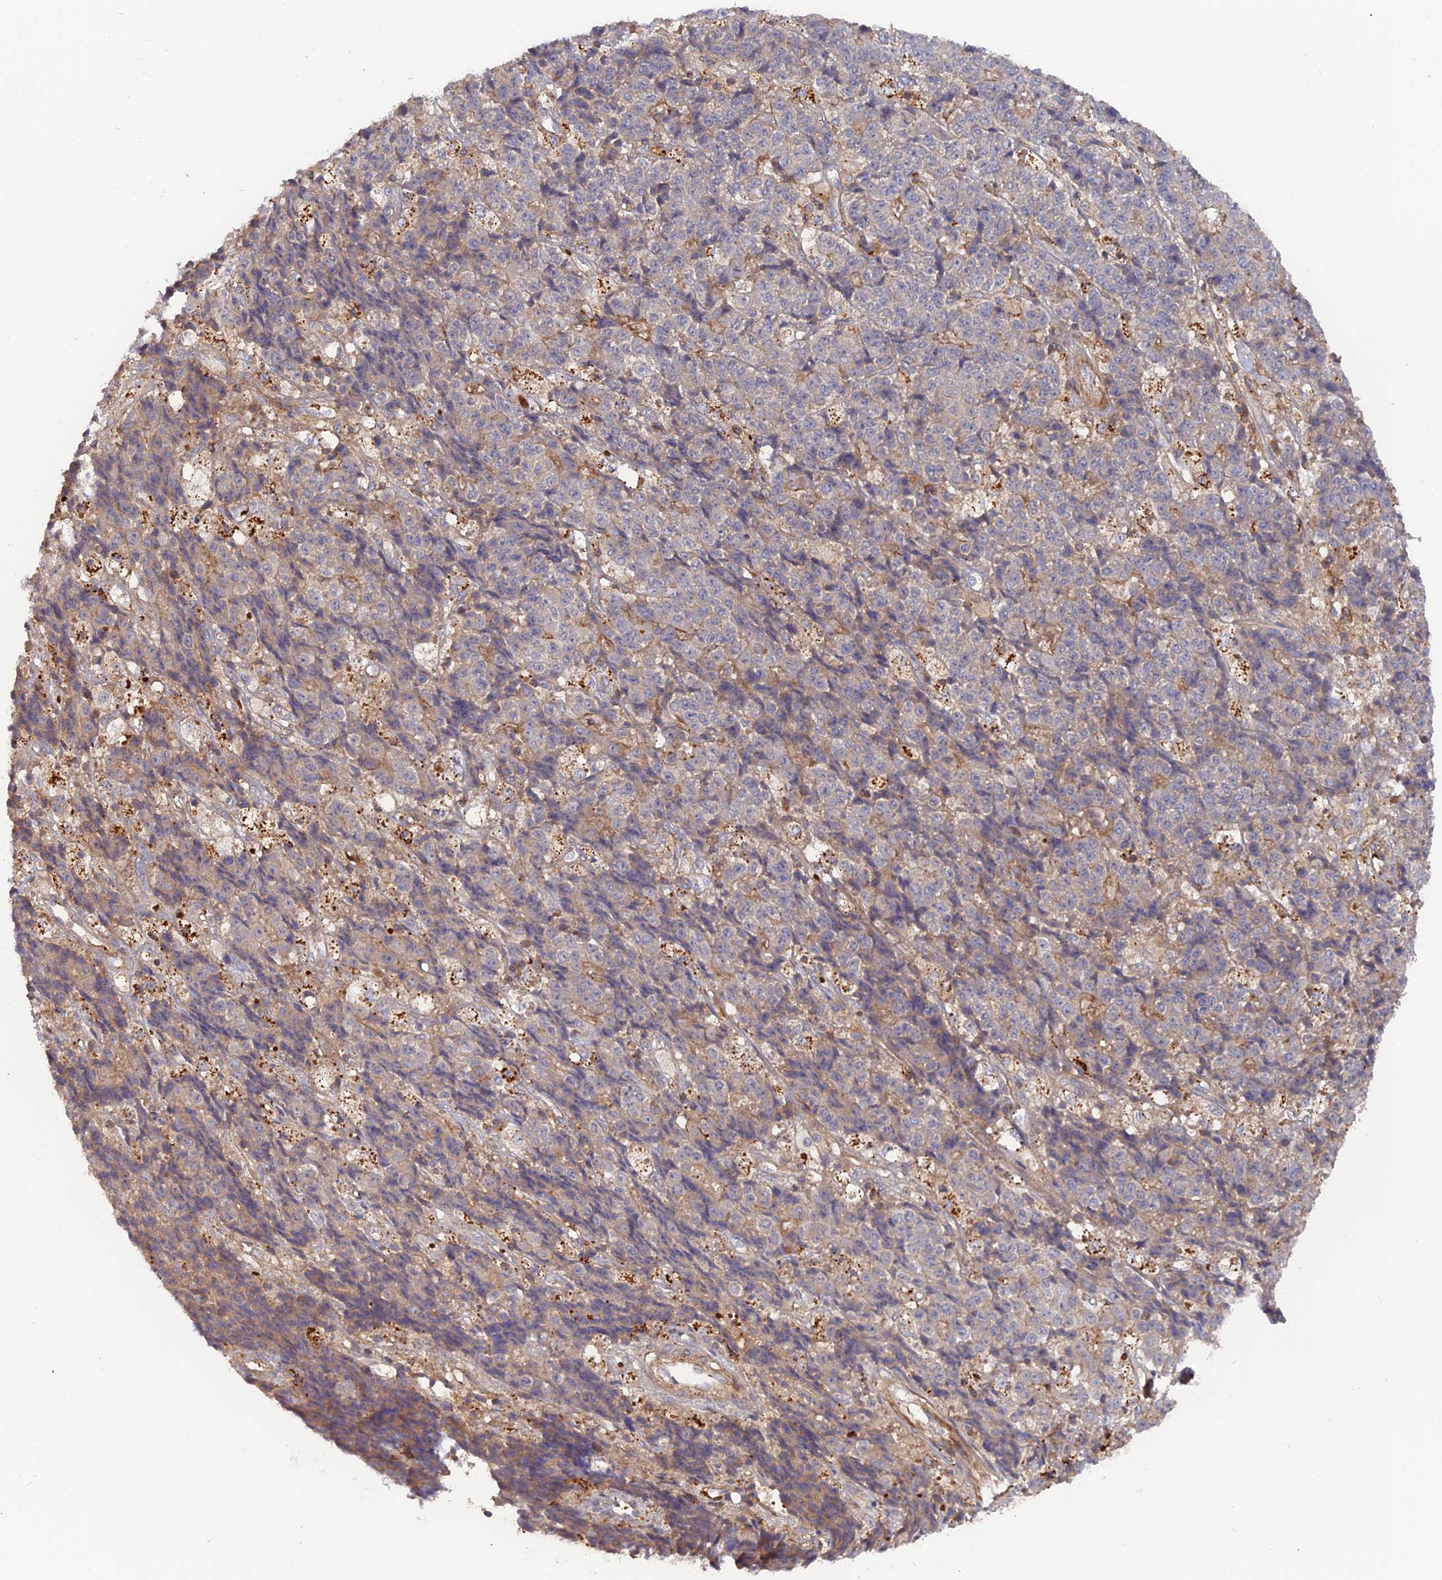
{"staining": {"intensity": "negative", "quantity": "none", "location": "none"}, "tissue": "ovarian cancer", "cell_type": "Tumor cells", "image_type": "cancer", "snomed": [{"axis": "morphology", "description": "Carcinoma, endometroid"}, {"axis": "topography", "description": "Ovary"}], "caption": "The micrograph displays no staining of tumor cells in ovarian cancer. (DAB immunohistochemistry with hematoxylin counter stain).", "gene": "CPNE7", "patient": {"sex": "female", "age": 42}}